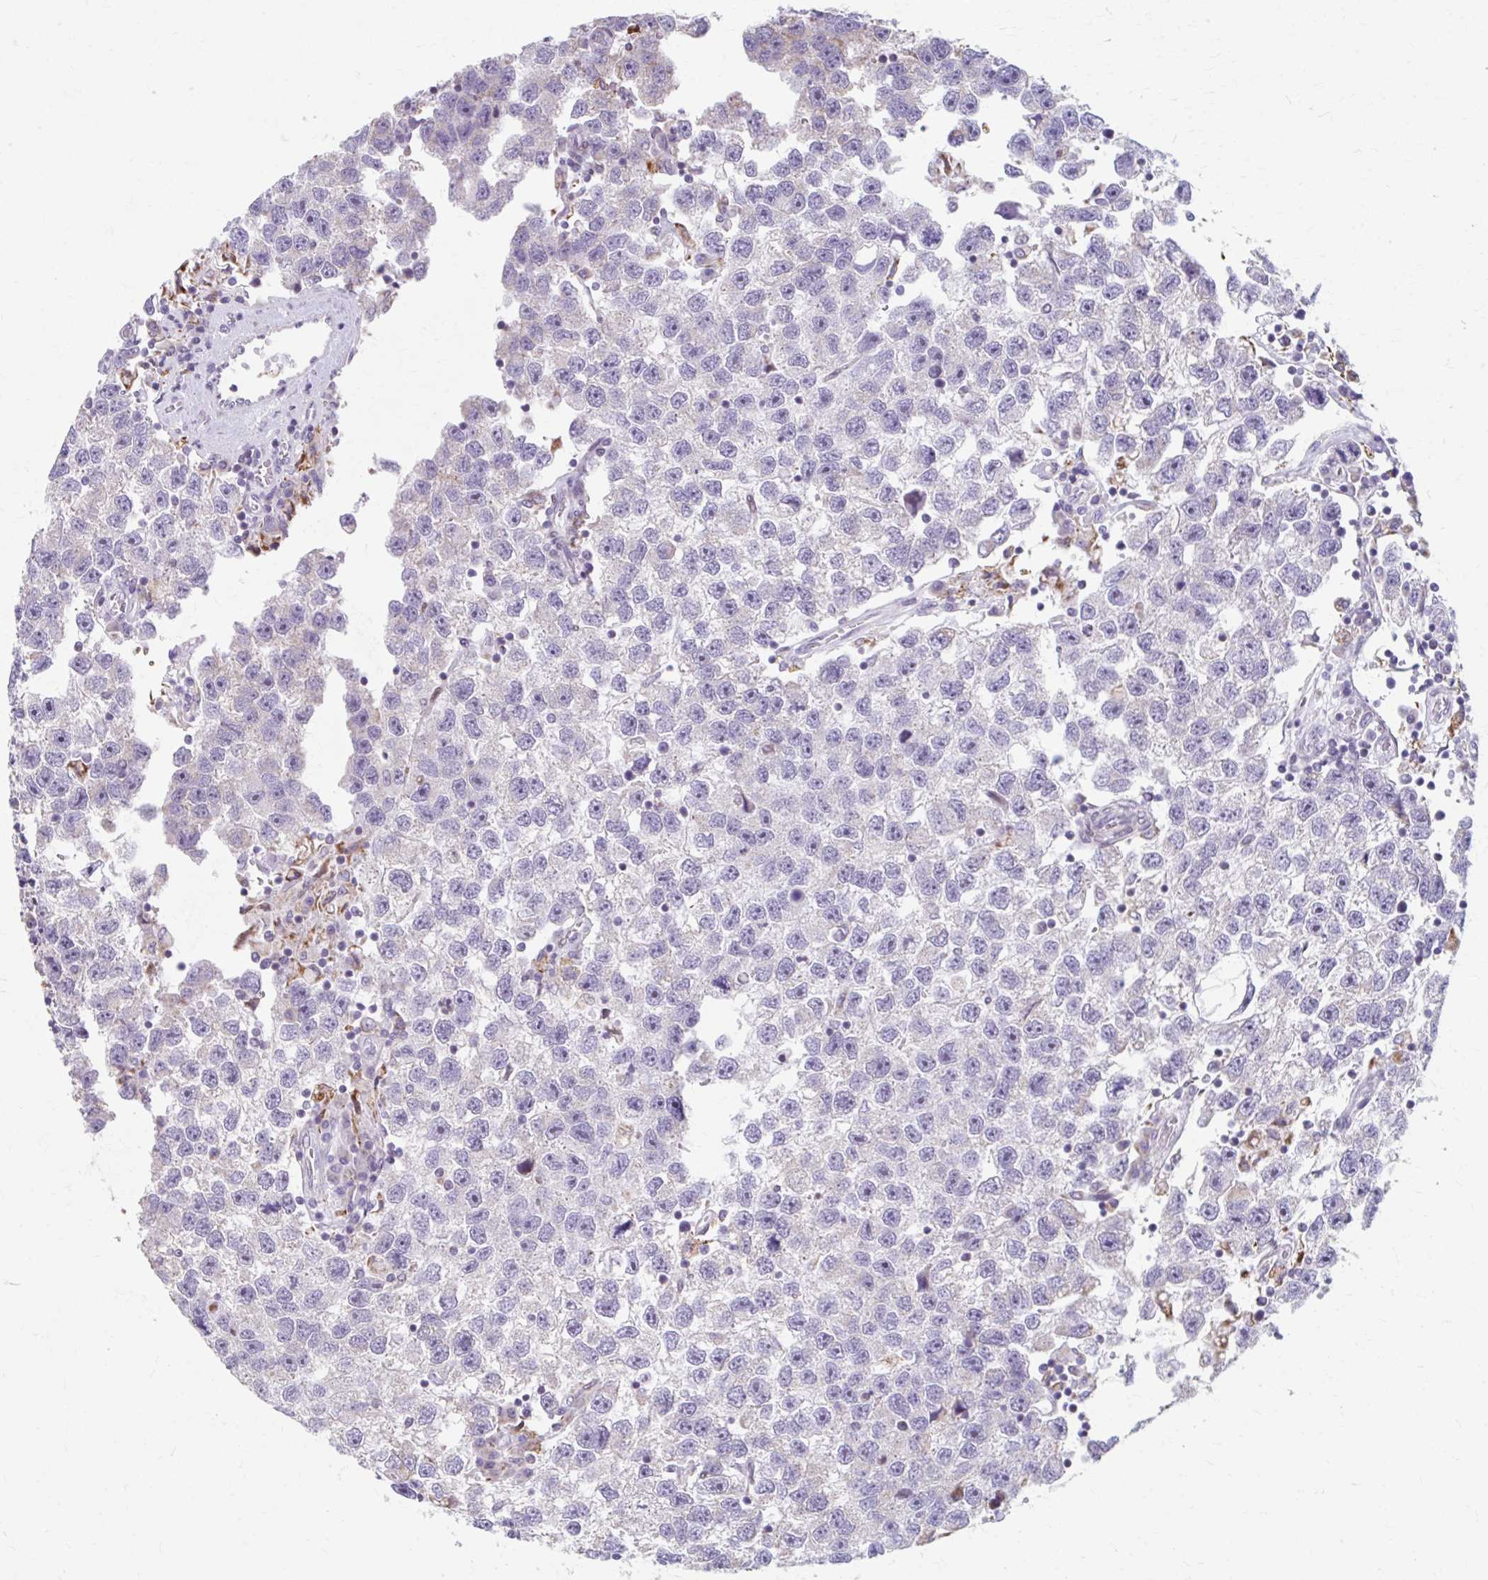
{"staining": {"intensity": "negative", "quantity": "none", "location": "none"}, "tissue": "testis cancer", "cell_type": "Tumor cells", "image_type": "cancer", "snomed": [{"axis": "morphology", "description": "Seminoma, NOS"}, {"axis": "topography", "description": "Testis"}], "caption": "Protein analysis of seminoma (testis) displays no significant expression in tumor cells. (Immunohistochemistry (ihc), brightfield microscopy, high magnification).", "gene": "BEAN1", "patient": {"sex": "male", "age": 26}}